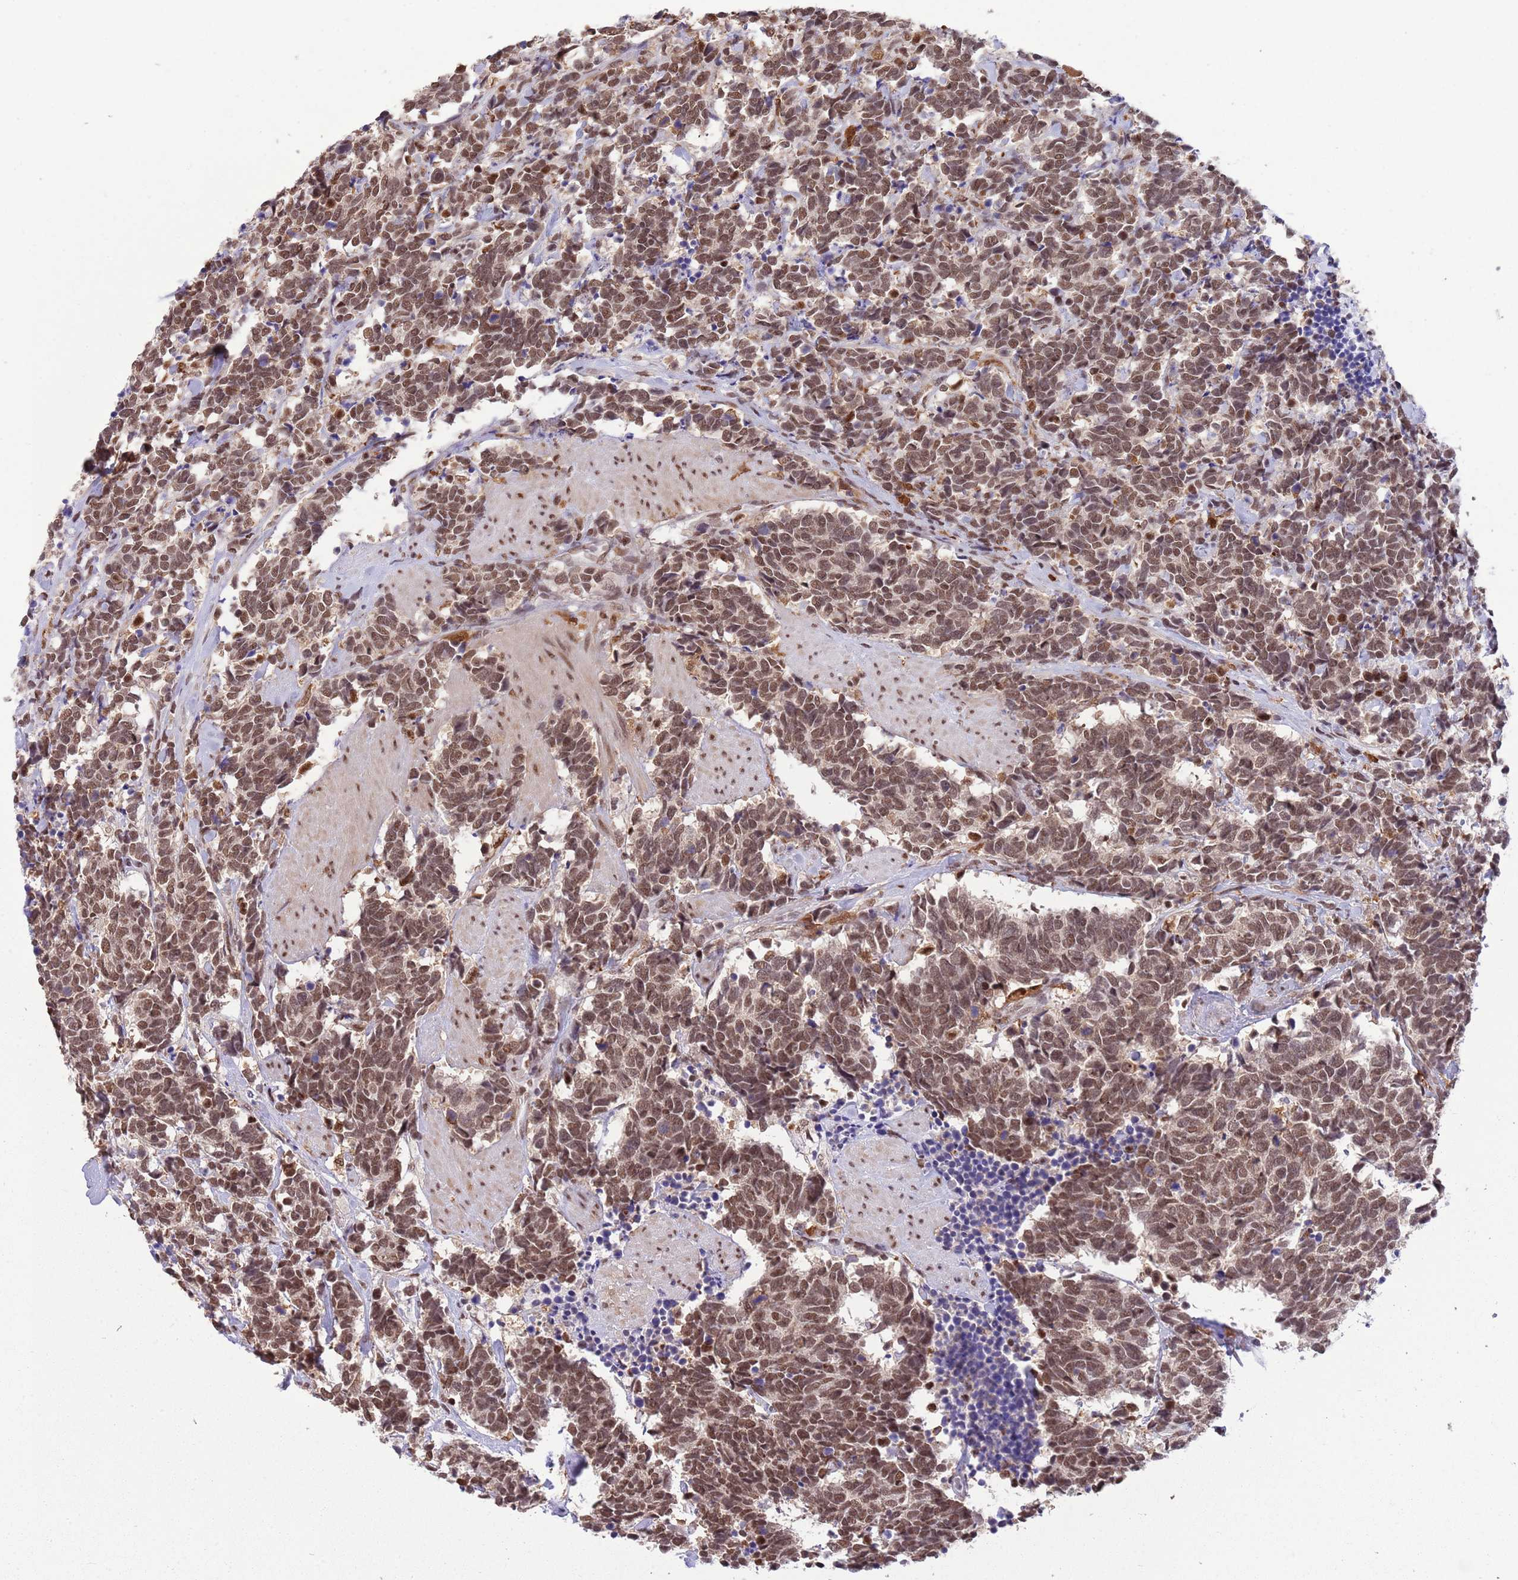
{"staining": {"intensity": "moderate", "quantity": ">75%", "location": "cytoplasmic/membranous,nuclear"}, "tissue": "carcinoid", "cell_type": "Tumor cells", "image_type": "cancer", "snomed": [{"axis": "morphology", "description": "Carcinoma, NOS"}, {"axis": "morphology", "description": "Carcinoid, malignant, NOS"}, {"axis": "topography", "description": "Prostate"}], "caption": "Moderate cytoplasmic/membranous and nuclear positivity is appreciated in about >75% of tumor cells in carcinoid.", "gene": "TRIM32", "patient": {"sex": "male", "age": 57}}